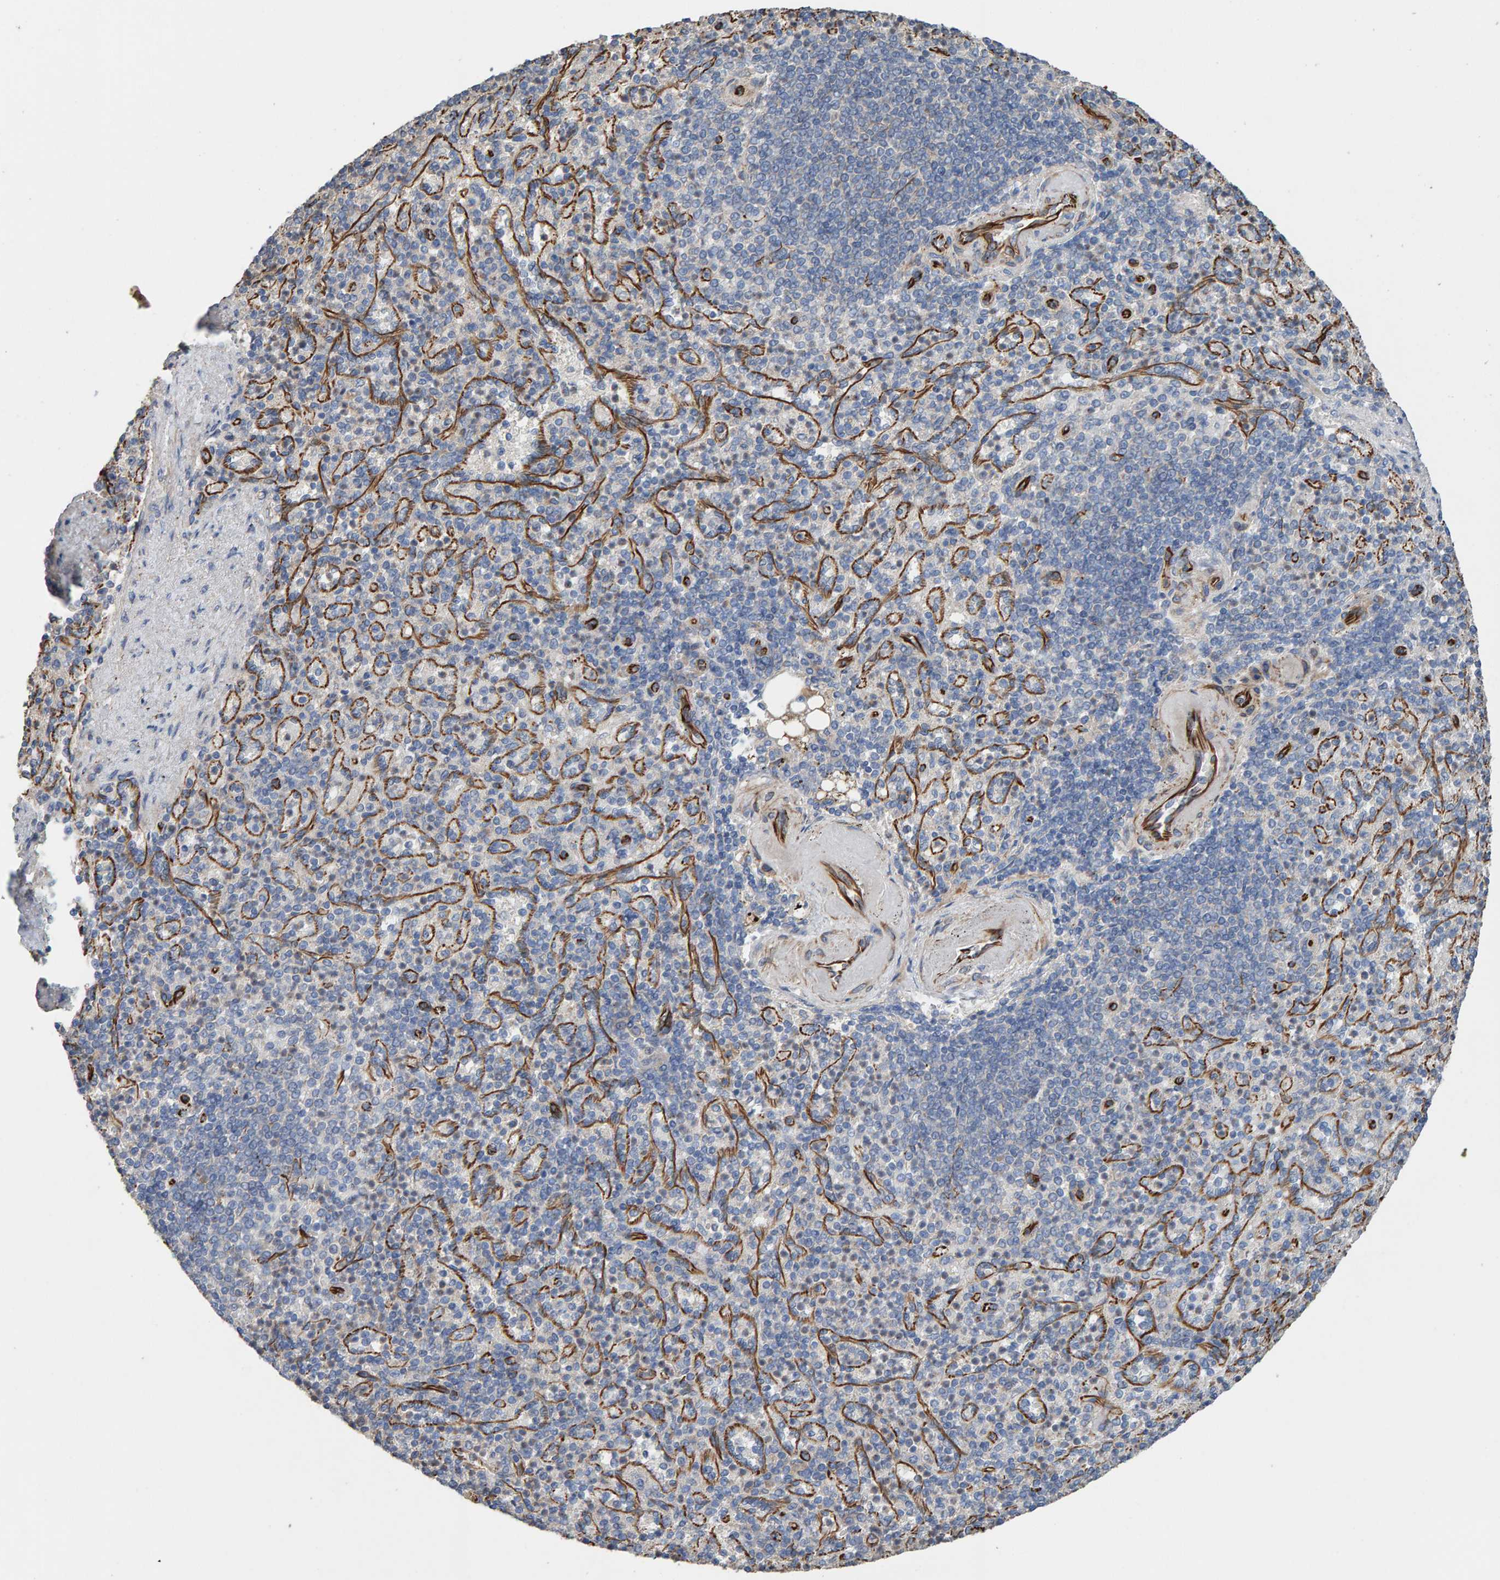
{"staining": {"intensity": "negative", "quantity": "none", "location": "none"}, "tissue": "spleen", "cell_type": "Cells in red pulp", "image_type": "normal", "snomed": [{"axis": "morphology", "description": "Normal tissue, NOS"}, {"axis": "topography", "description": "Spleen"}], "caption": "The micrograph exhibits no staining of cells in red pulp in unremarkable spleen. (DAB (3,3'-diaminobenzidine) immunohistochemistry (IHC) with hematoxylin counter stain).", "gene": "ZNF347", "patient": {"sex": "female", "age": 74}}